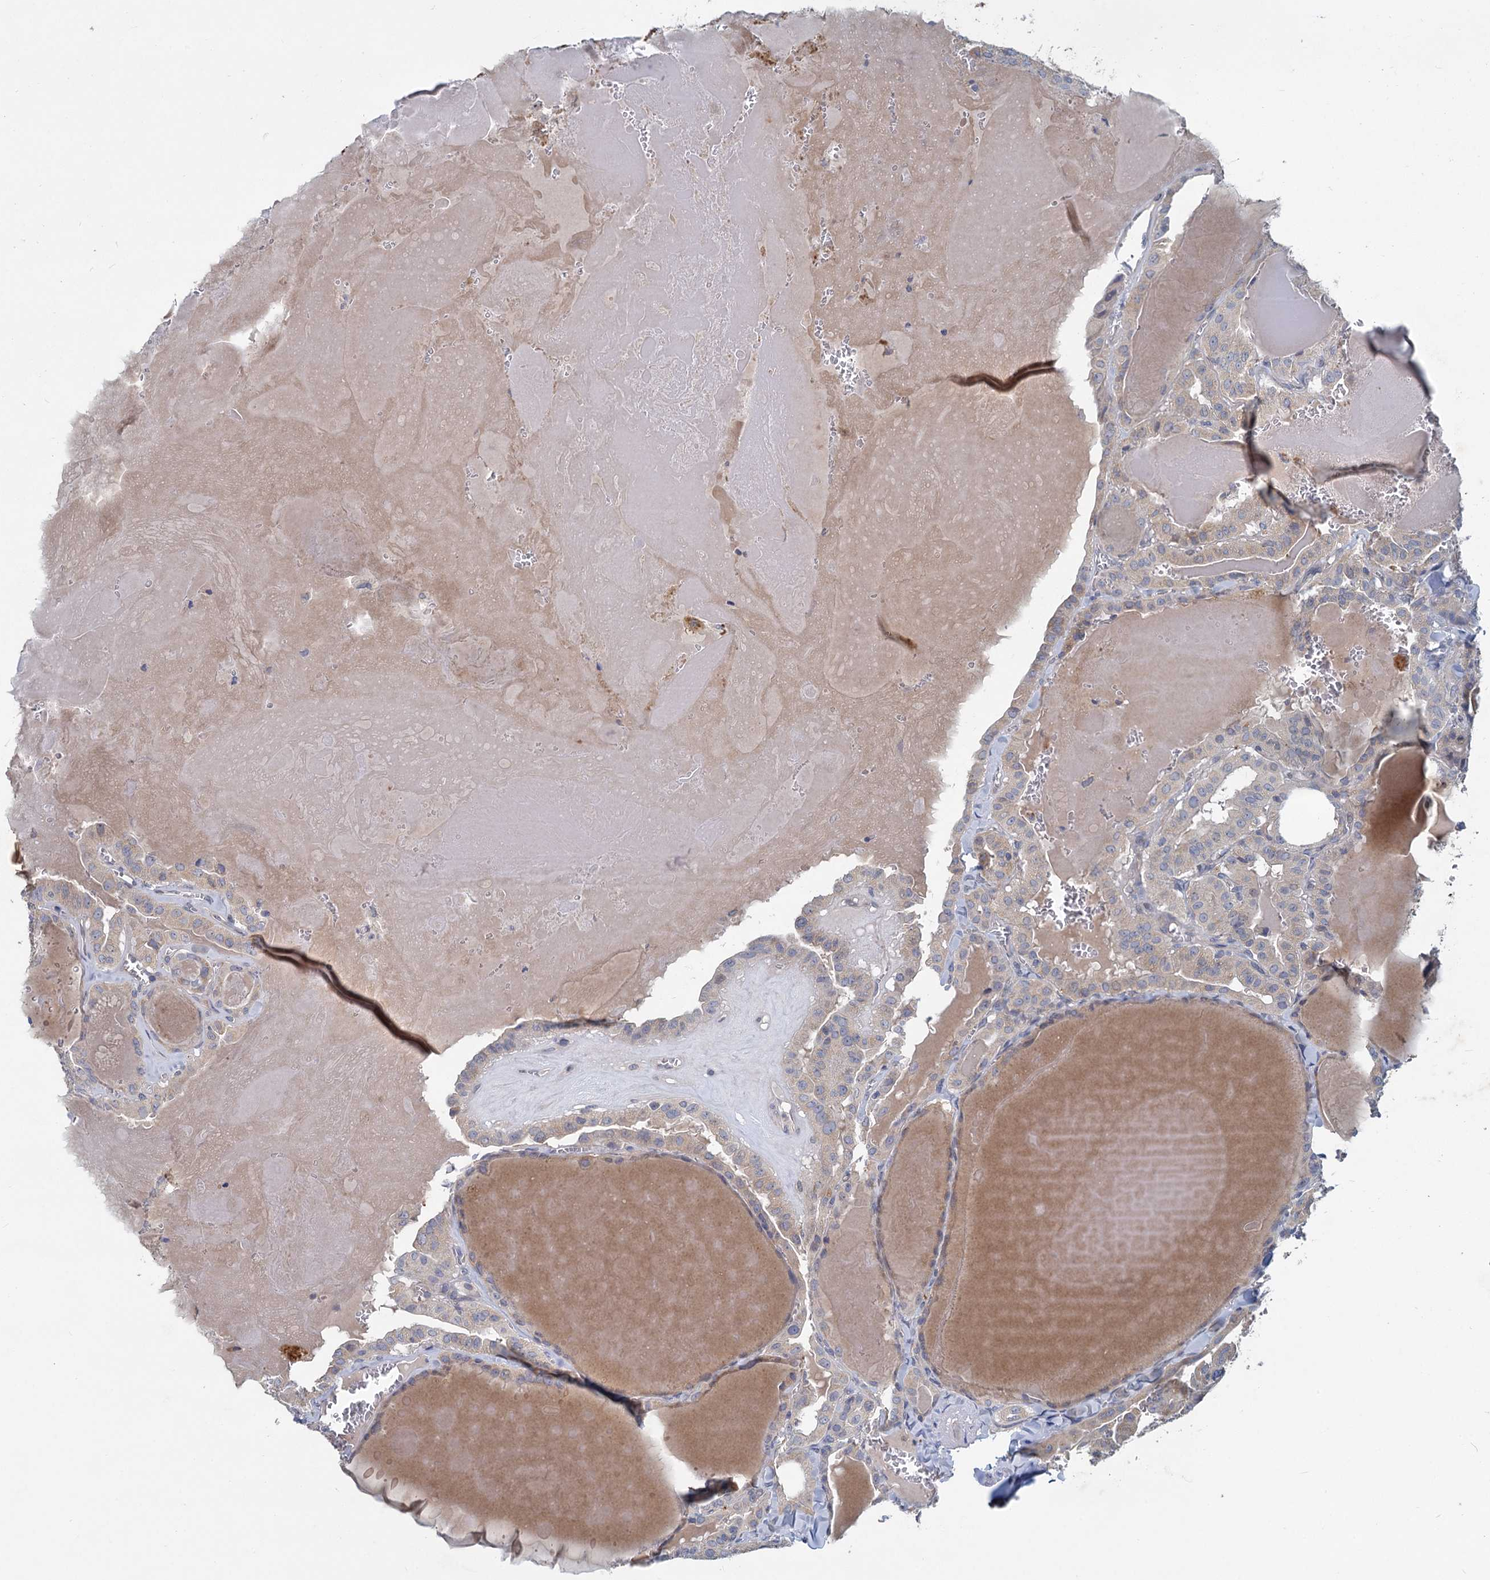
{"staining": {"intensity": "weak", "quantity": "25%-75%", "location": "cytoplasmic/membranous"}, "tissue": "thyroid cancer", "cell_type": "Tumor cells", "image_type": "cancer", "snomed": [{"axis": "morphology", "description": "Papillary adenocarcinoma, NOS"}, {"axis": "topography", "description": "Thyroid gland"}], "caption": "A brown stain shows weak cytoplasmic/membranous positivity of a protein in papillary adenocarcinoma (thyroid) tumor cells.", "gene": "SLC2A7", "patient": {"sex": "male", "age": 52}}